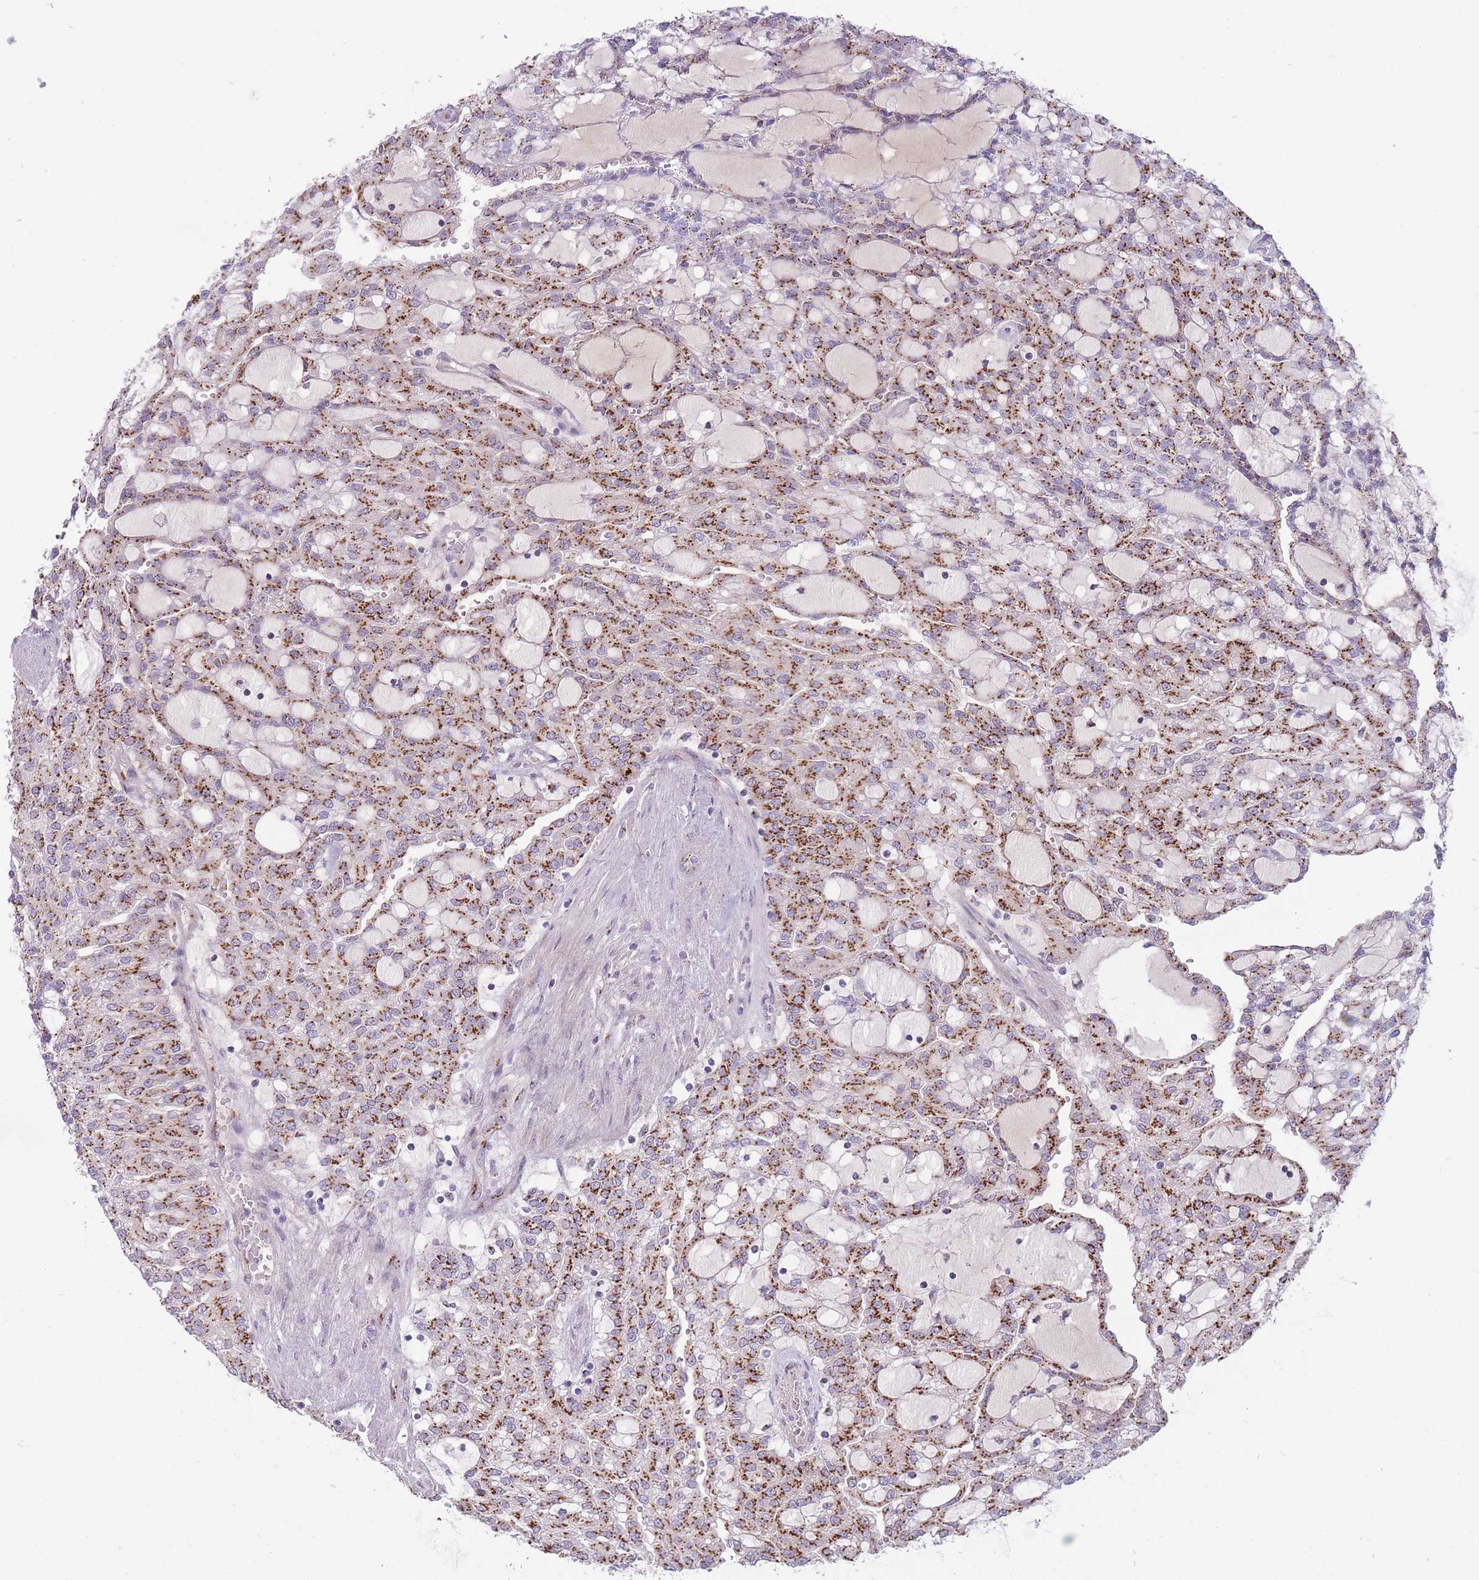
{"staining": {"intensity": "moderate", "quantity": ">75%", "location": "cytoplasmic/membranous"}, "tissue": "renal cancer", "cell_type": "Tumor cells", "image_type": "cancer", "snomed": [{"axis": "morphology", "description": "Adenocarcinoma, NOS"}, {"axis": "topography", "description": "Kidney"}], "caption": "IHC histopathology image of neoplastic tissue: adenocarcinoma (renal) stained using immunohistochemistry exhibits medium levels of moderate protein expression localized specifically in the cytoplasmic/membranous of tumor cells, appearing as a cytoplasmic/membranous brown color.", "gene": "B4GALT2", "patient": {"sex": "male", "age": 63}}